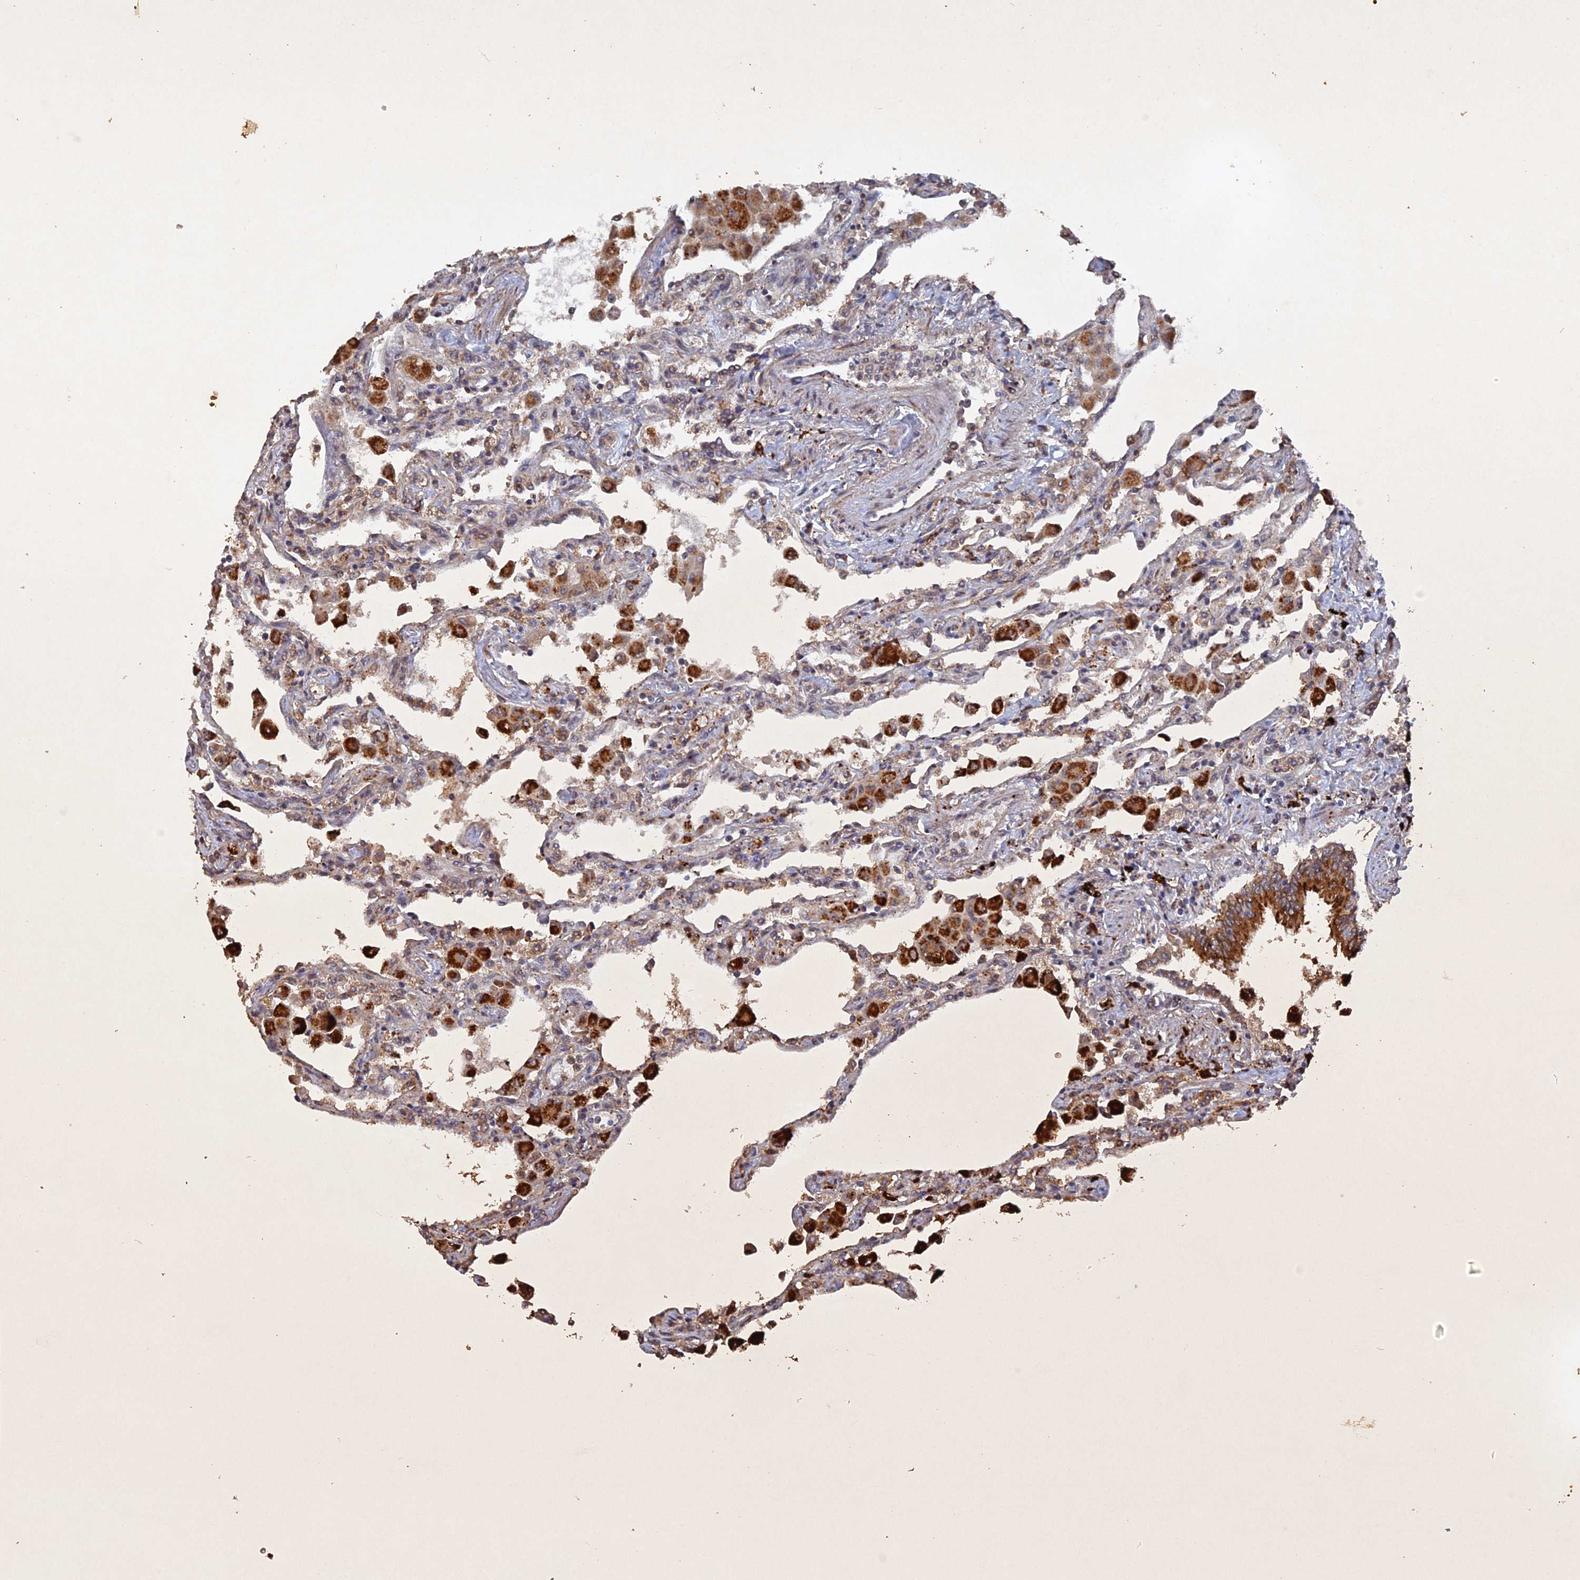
{"staining": {"intensity": "weak", "quantity": "25%-75%", "location": "cytoplasmic/membranous"}, "tissue": "lung", "cell_type": "Alveolar cells", "image_type": "normal", "snomed": [{"axis": "morphology", "description": "Normal tissue, NOS"}, {"axis": "topography", "description": "Bronchus"}, {"axis": "topography", "description": "Lung"}], "caption": "Immunohistochemical staining of benign human lung displays weak cytoplasmic/membranous protein expression in about 25%-75% of alveolar cells. (DAB IHC with brightfield microscopy, high magnification).", "gene": "VPS37C", "patient": {"sex": "female", "age": 49}}